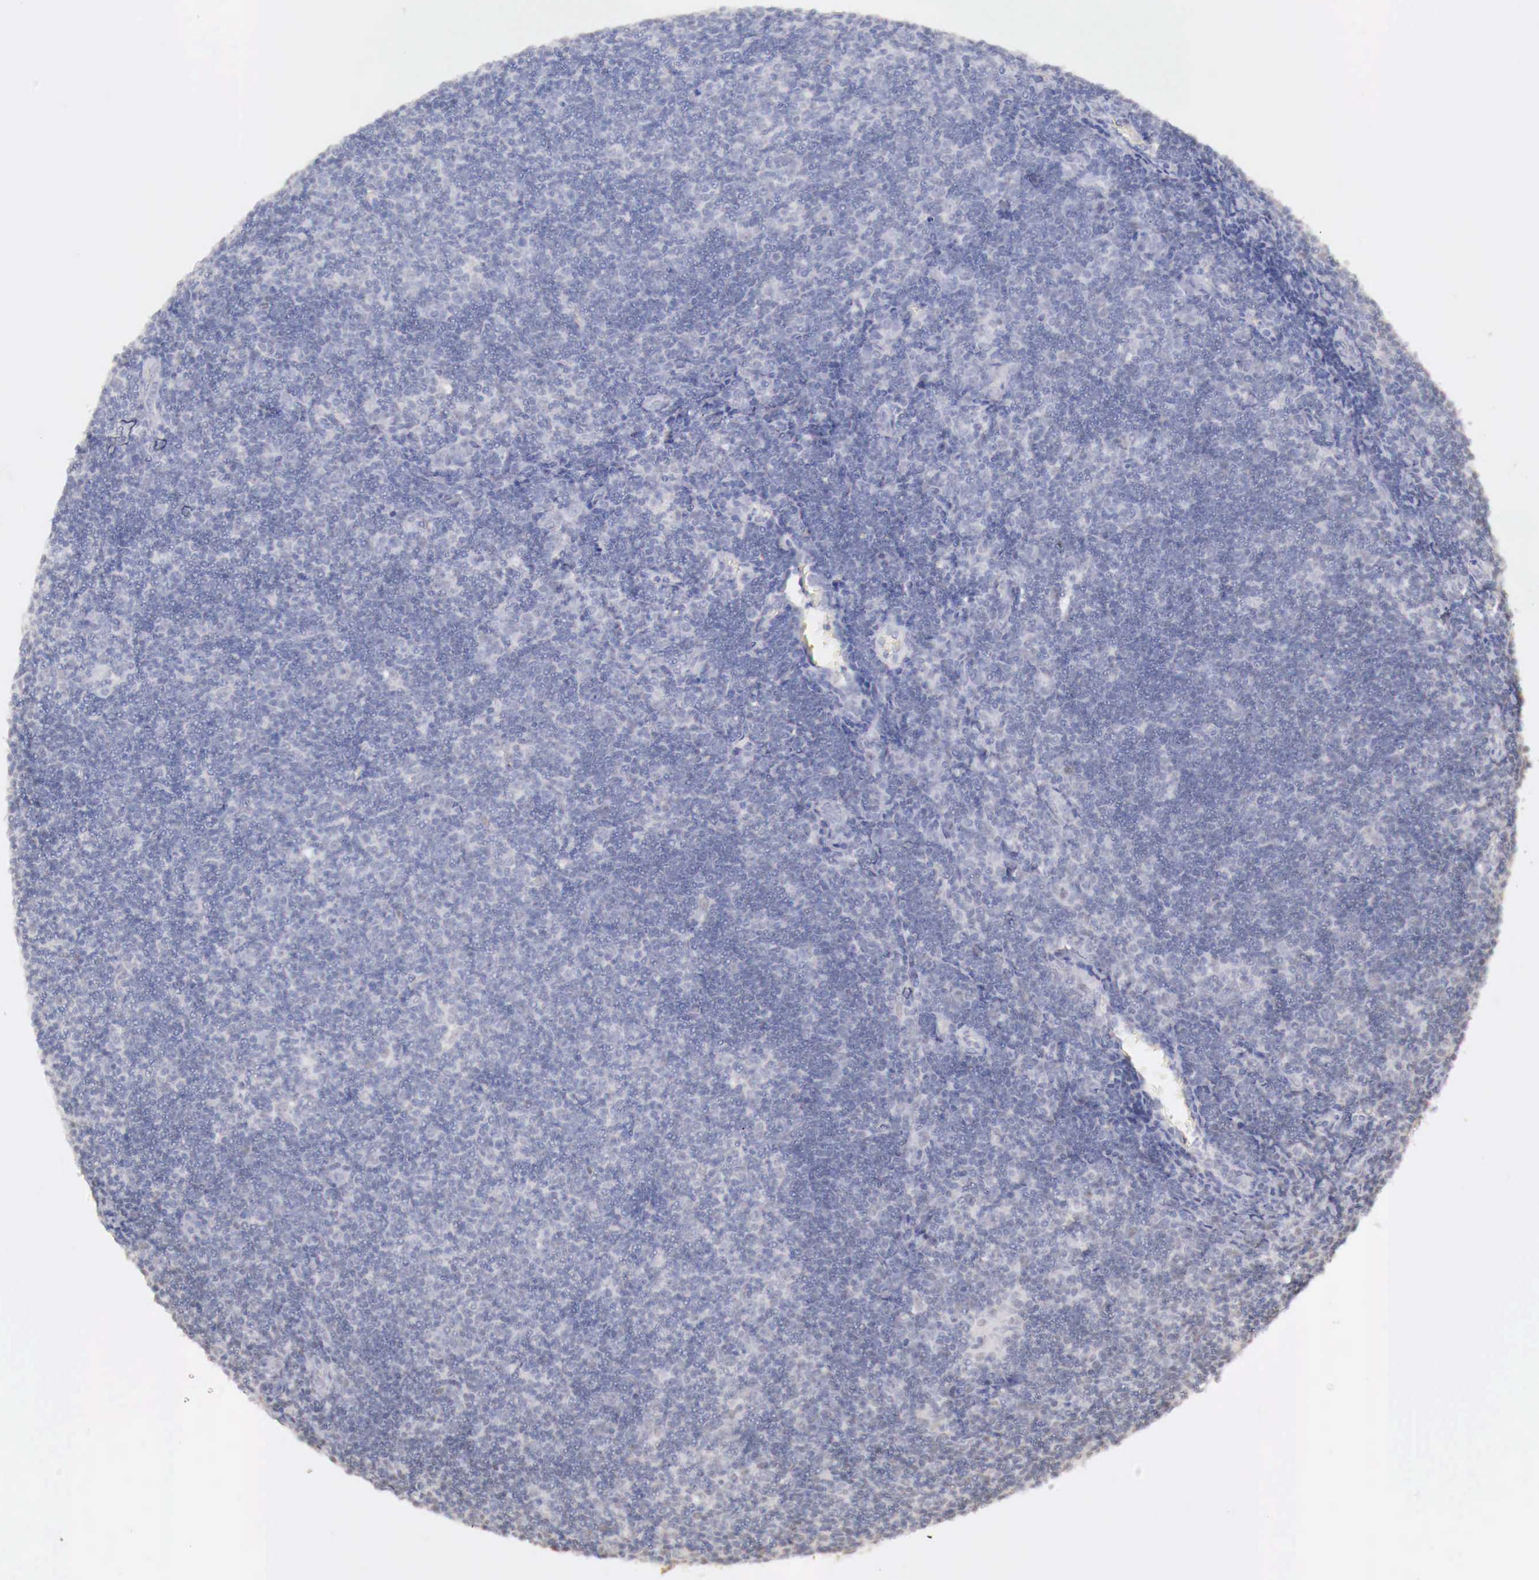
{"staining": {"intensity": "negative", "quantity": "none", "location": "none"}, "tissue": "lymphoma", "cell_type": "Tumor cells", "image_type": "cancer", "snomed": [{"axis": "morphology", "description": "Malignant lymphoma, non-Hodgkin's type, Low grade"}, {"axis": "topography", "description": "Lymph node"}], "caption": "Tumor cells are negative for protein expression in human lymphoma.", "gene": "UBA1", "patient": {"sex": "male", "age": 49}}